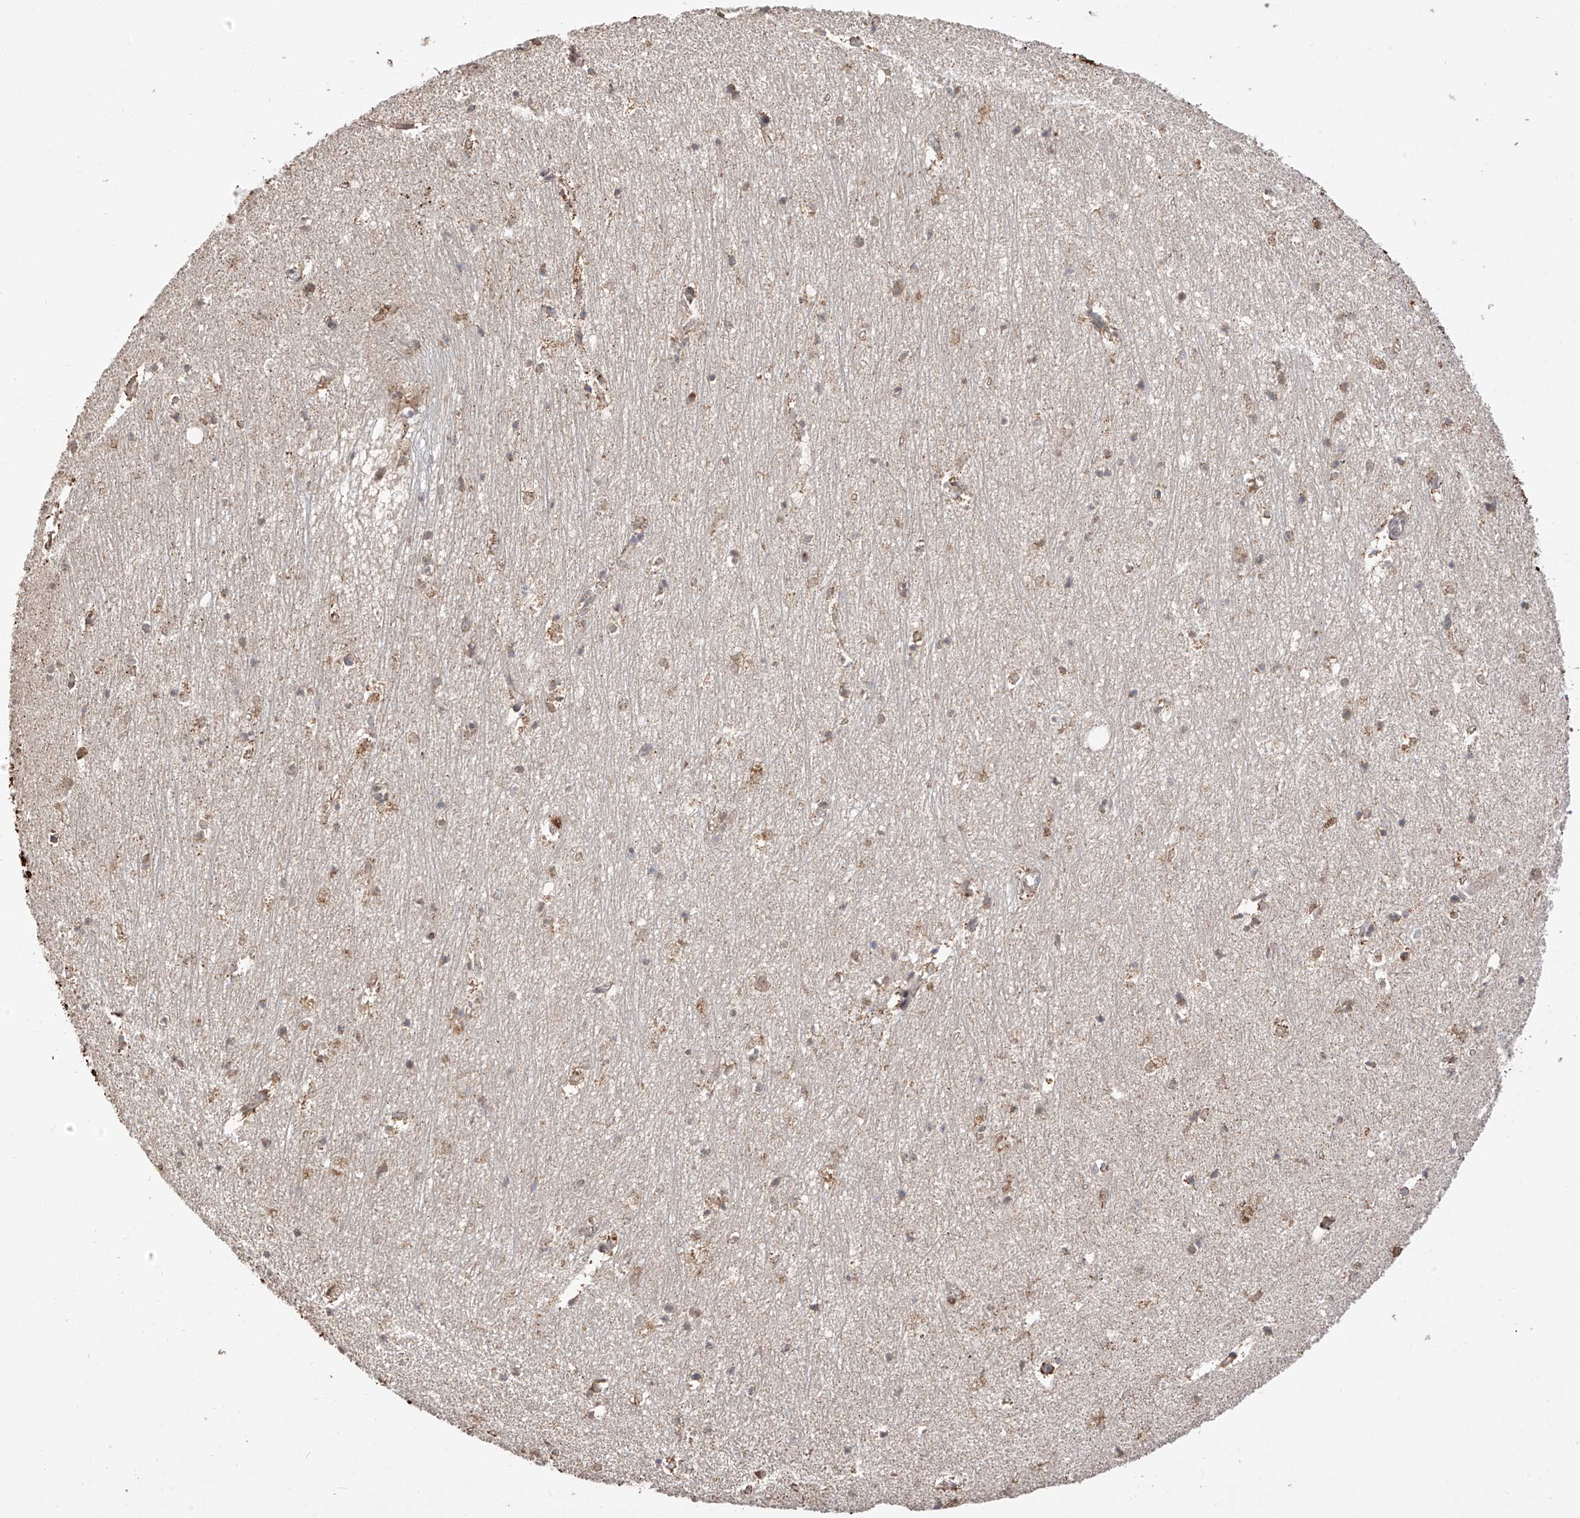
{"staining": {"intensity": "weak", "quantity": ">75%", "location": "cytoplasmic/membranous"}, "tissue": "hippocampus", "cell_type": "Glial cells", "image_type": "normal", "snomed": [{"axis": "morphology", "description": "Normal tissue, NOS"}, {"axis": "topography", "description": "Hippocampus"}], "caption": "Normal hippocampus exhibits weak cytoplasmic/membranous expression in approximately >75% of glial cells Nuclei are stained in blue..", "gene": "LATS1", "patient": {"sex": "female", "age": 64}}